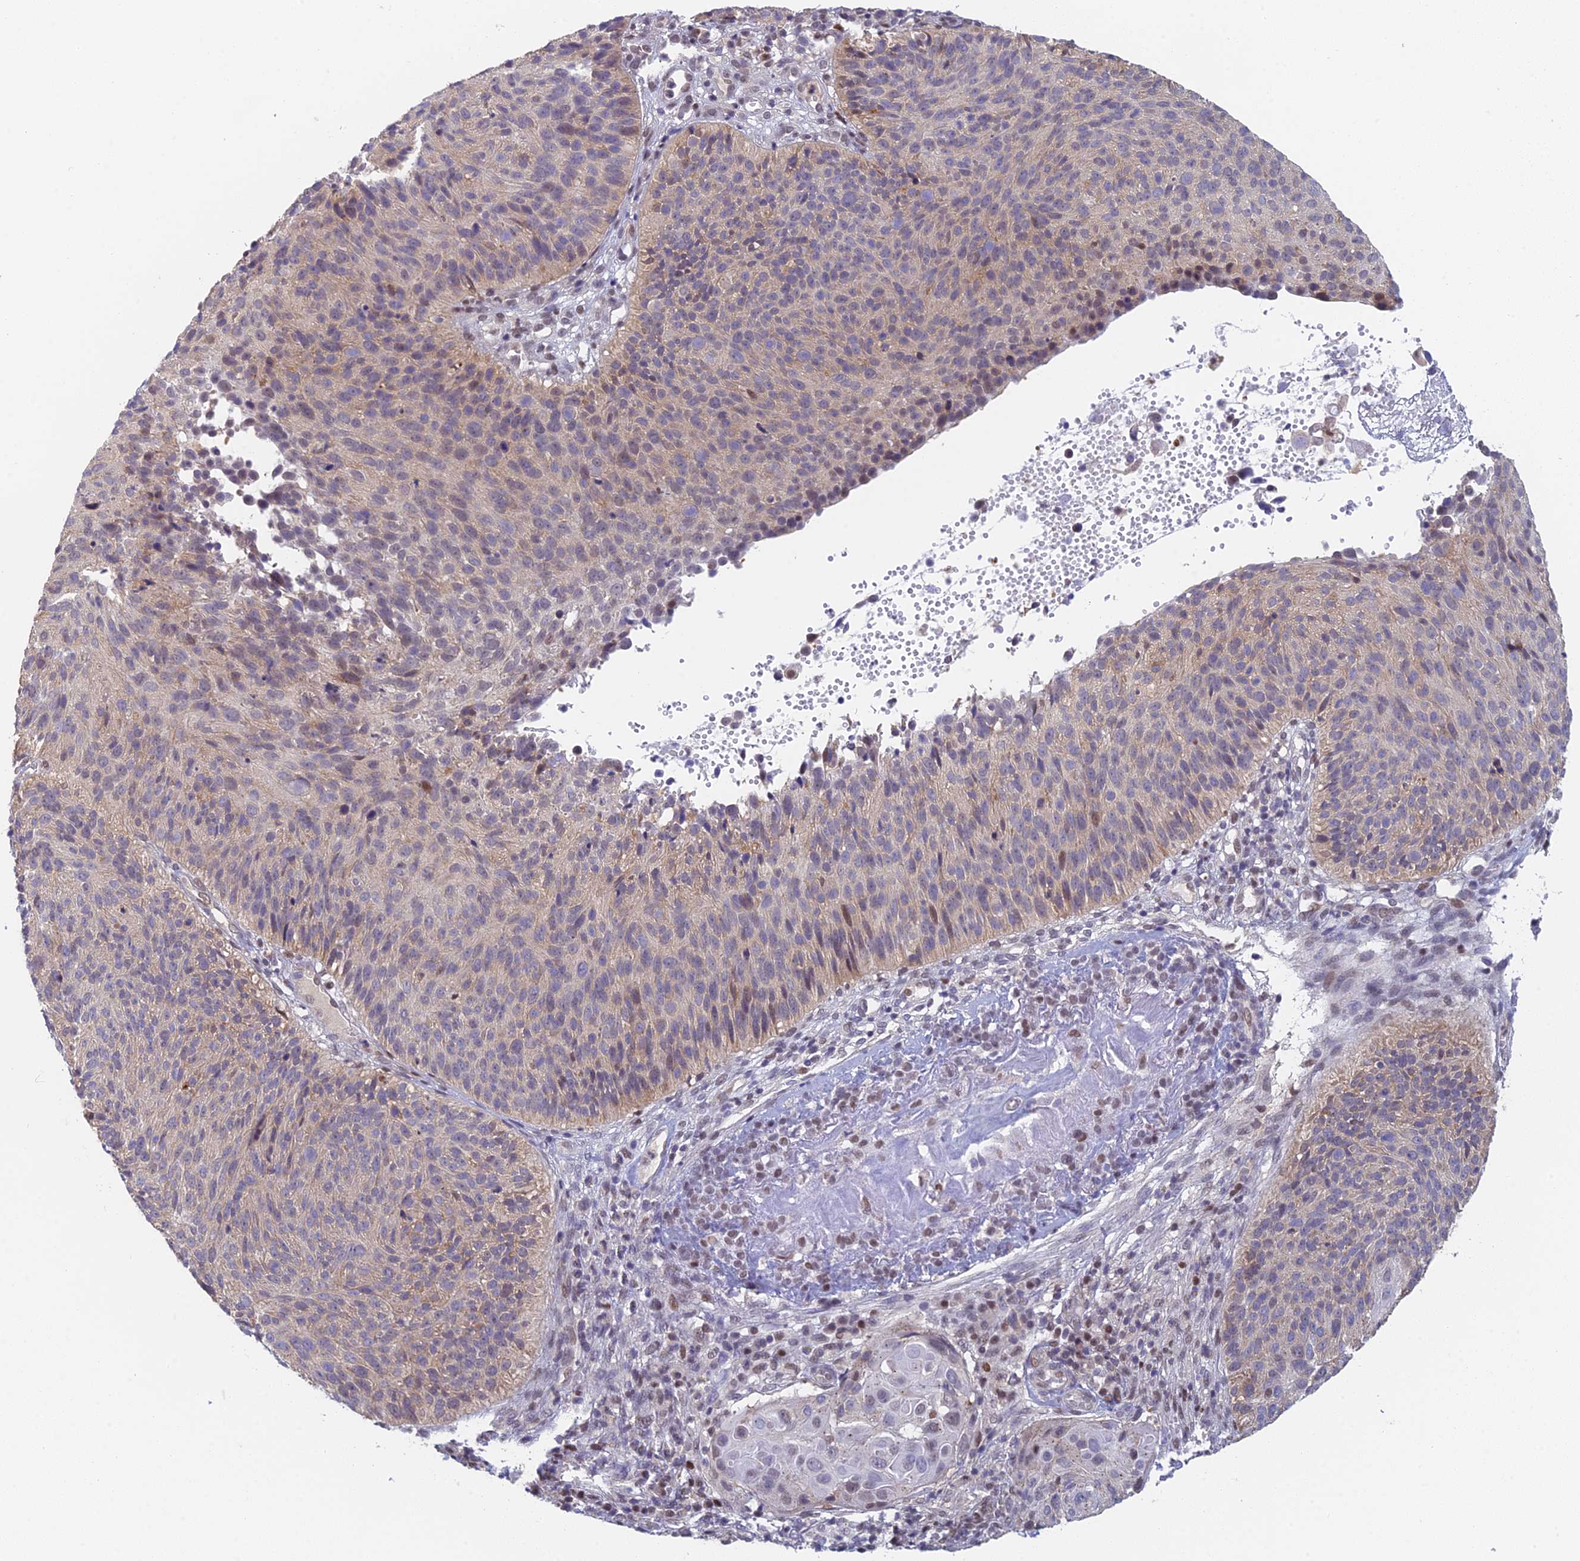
{"staining": {"intensity": "weak", "quantity": "<25%", "location": "cytoplasmic/membranous"}, "tissue": "cervical cancer", "cell_type": "Tumor cells", "image_type": "cancer", "snomed": [{"axis": "morphology", "description": "Squamous cell carcinoma, NOS"}, {"axis": "topography", "description": "Cervix"}], "caption": "Immunohistochemical staining of cervical cancer reveals no significant staining in tumor cells. Nuclei are stained in blue.", "gene": "MRPL17", "patient": {"sex": "female", "age": 74}}